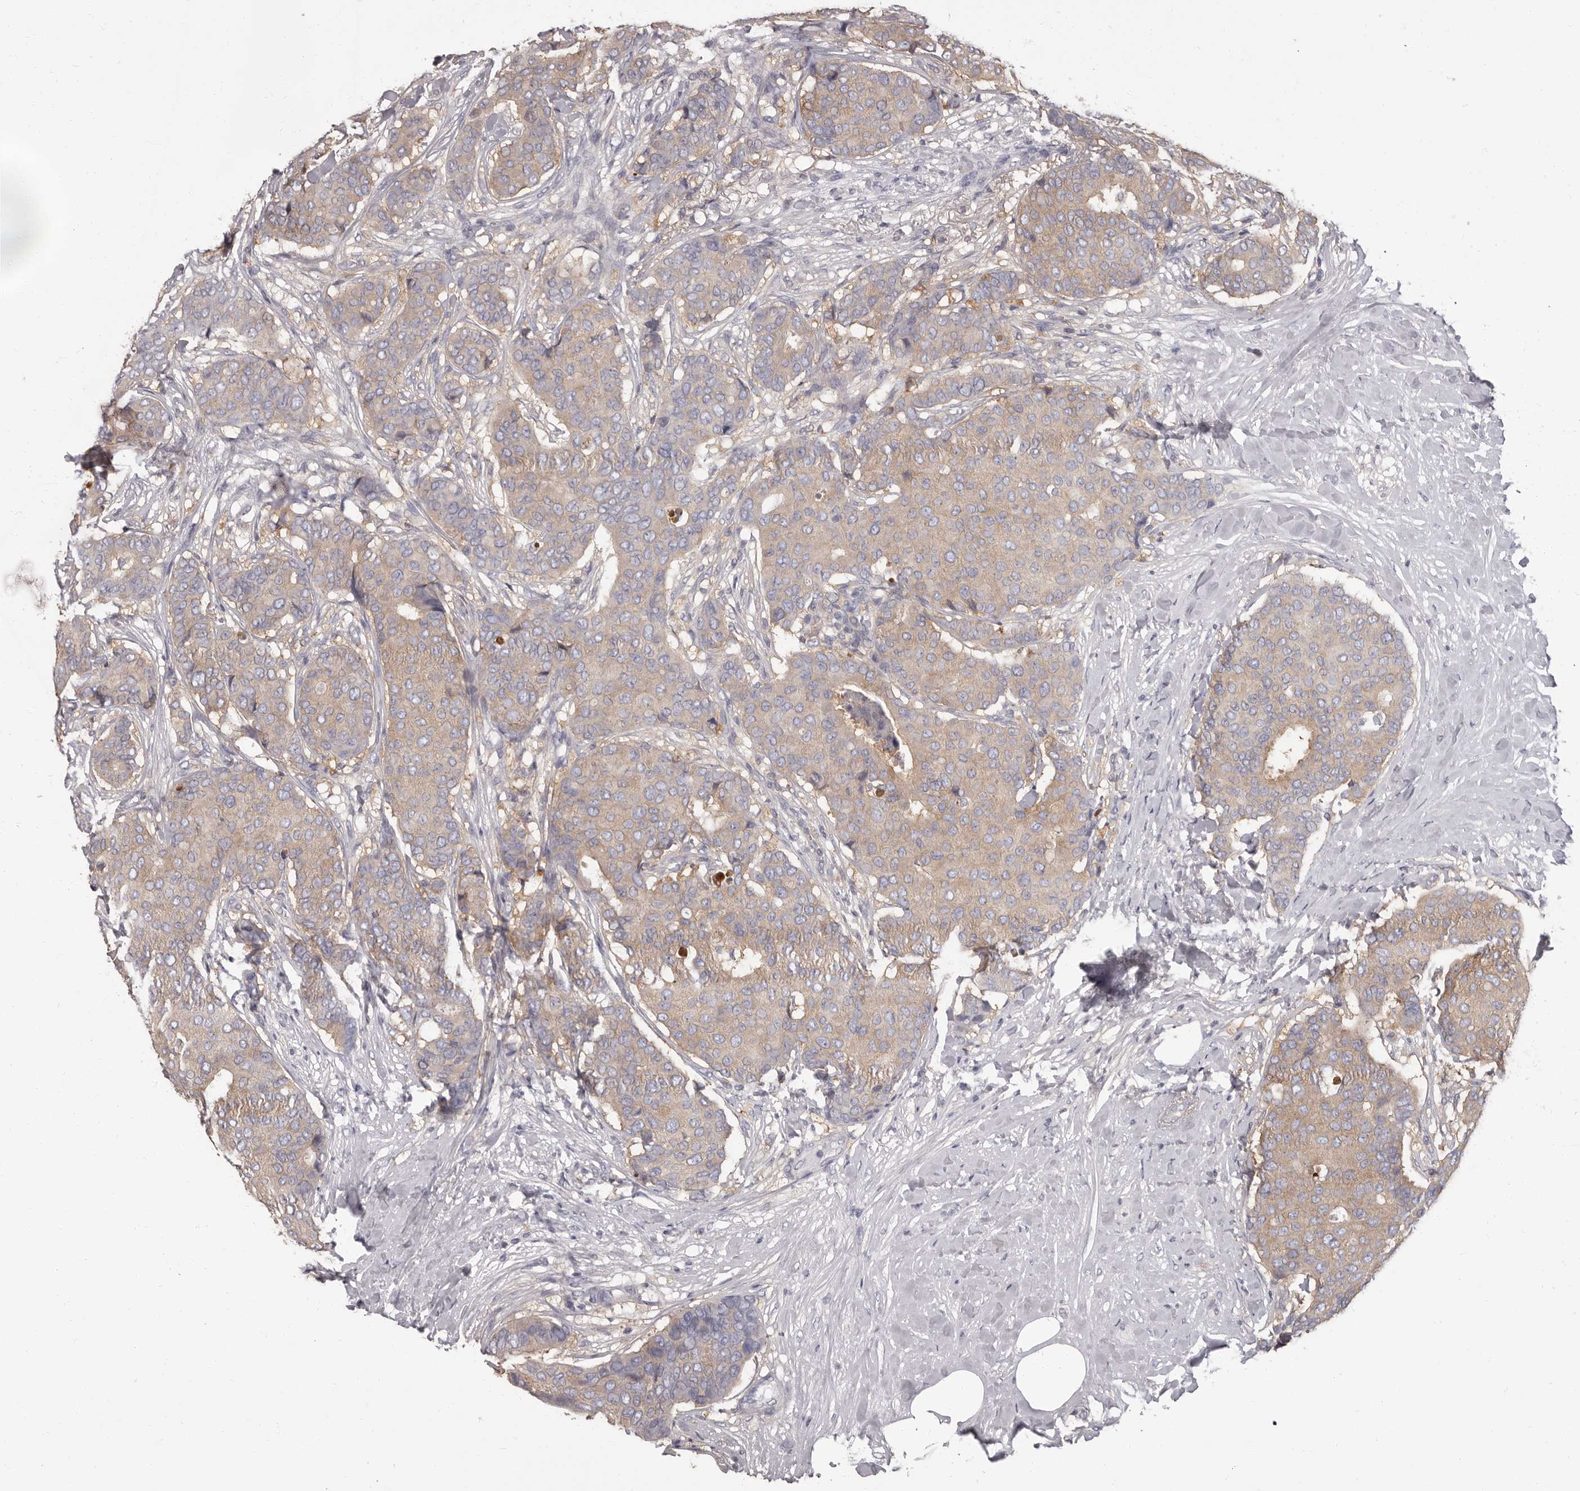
{"staining": {"intensity": "weak", "quantity": ">75%", "location": "cytoplasmic/membranous"}, "tissue": "breast cancer", "cell_type": "Tumor cells", "image_type": "cancer", "snomed": [{"axis": "morphology", "description": "Duct carcinoma"}, {"axis": "topography", "description": "Breast"}], "caption": "There is low levels of weak cytoplasmic/membranous expression in tumor cells of breast cancer, as demonstrated by immunohistochemical staining (brown color).", "gene": "APEH", "patient": {"sex": "female", "age": 75}}